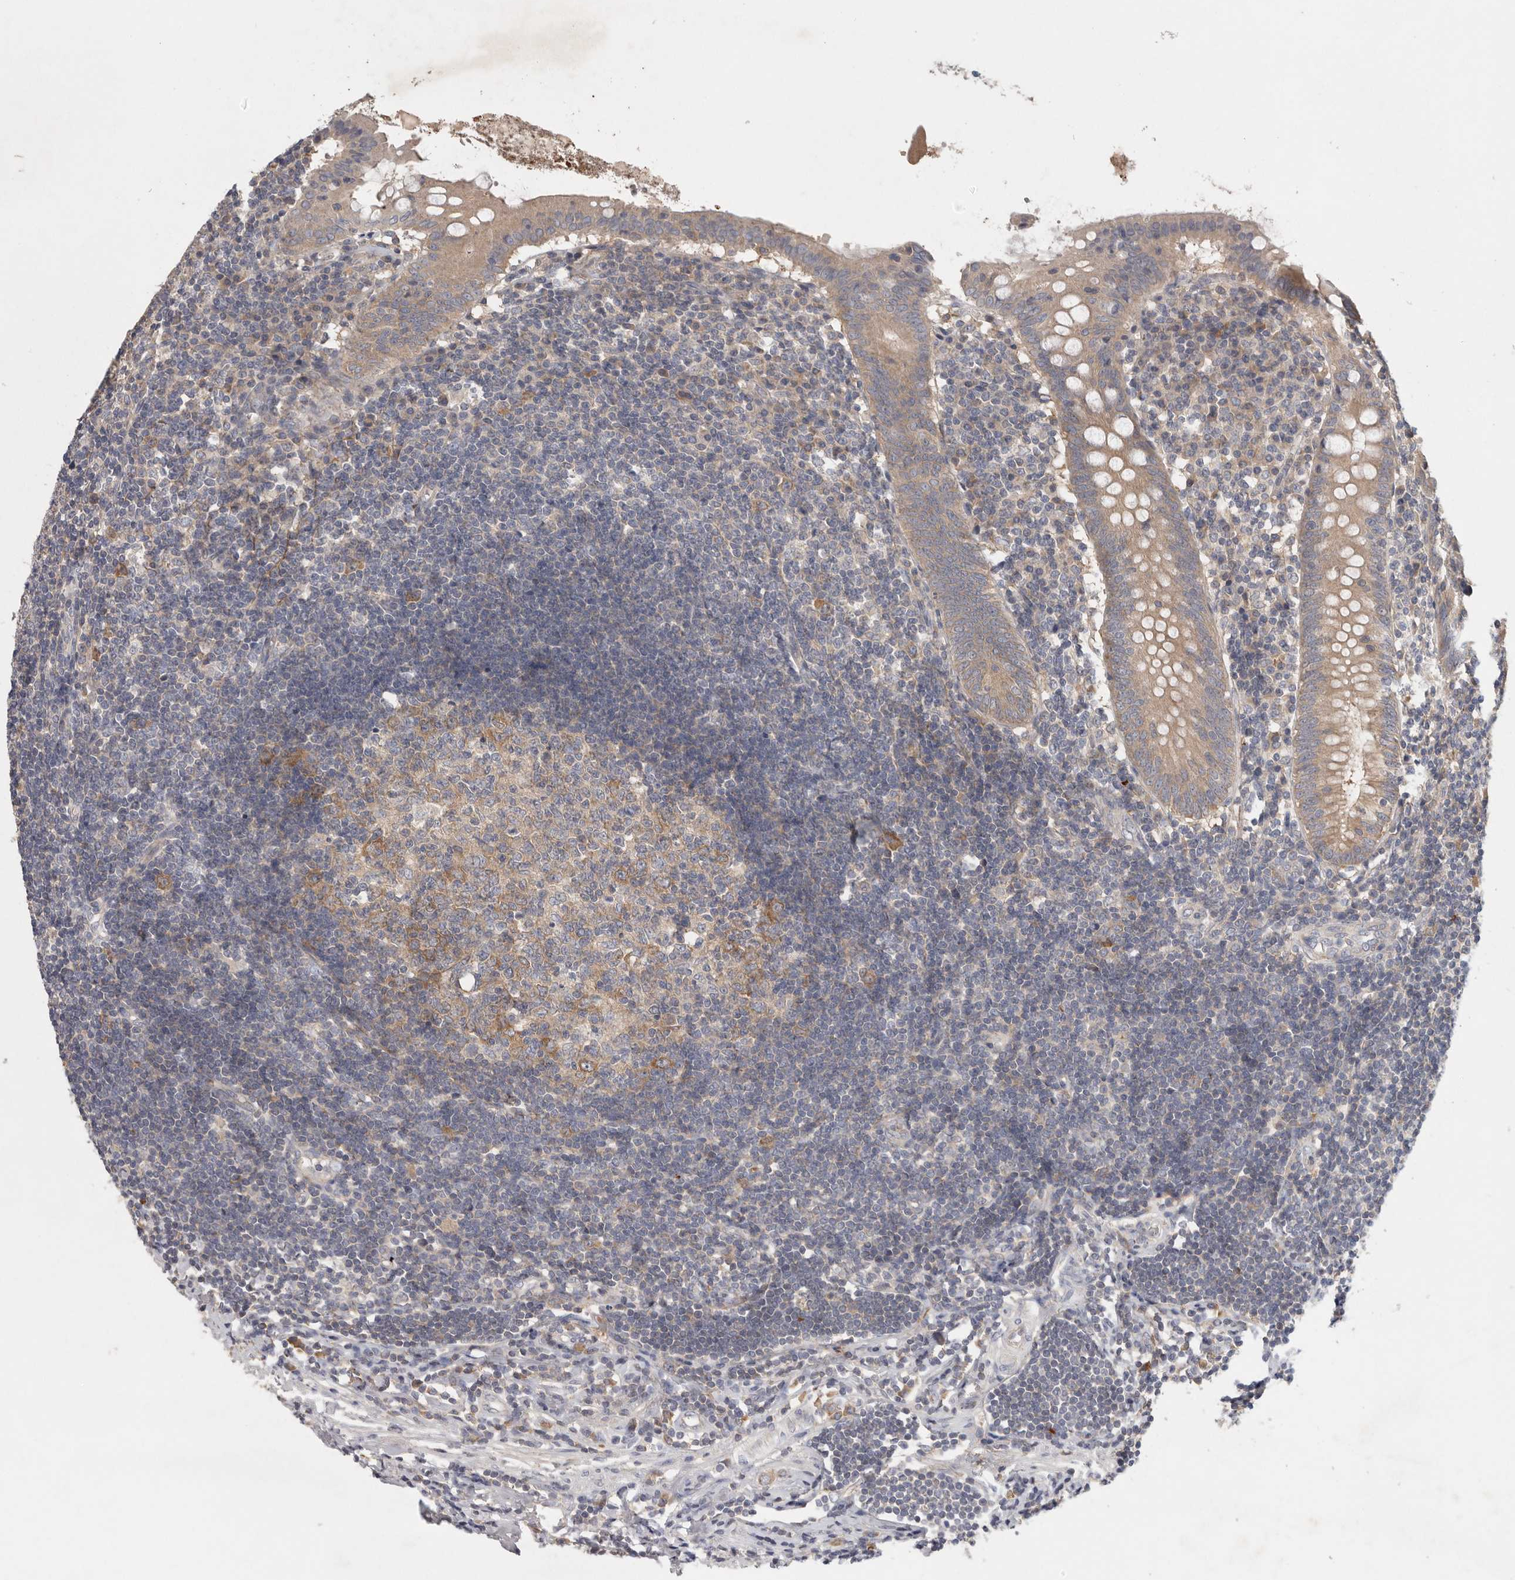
{"staining": {"intensity": "moderate", "quantity": ">75%", "location": "cytoplasmic/membranous"}, "tissue": "appendix", "cell_type": "Glandular cells", "image_type": "normal", "snomed": [{"axis": "morphology", "description": "Normal tissue, NOS"}, {"axis": "topography", "description": "Appendix"}], "caption": "Appendix stained with immunohistochemistry displays moderate cytoplasmic/membranous positivity in approximately >75% of glandular cells. The staining is performed using DAB brown chromogen to label protein expression. The nuclei are counter-stained blue using hematoxylin.", "gene": "CFAP298", "patient": {"sex": "female", "age": 54}}